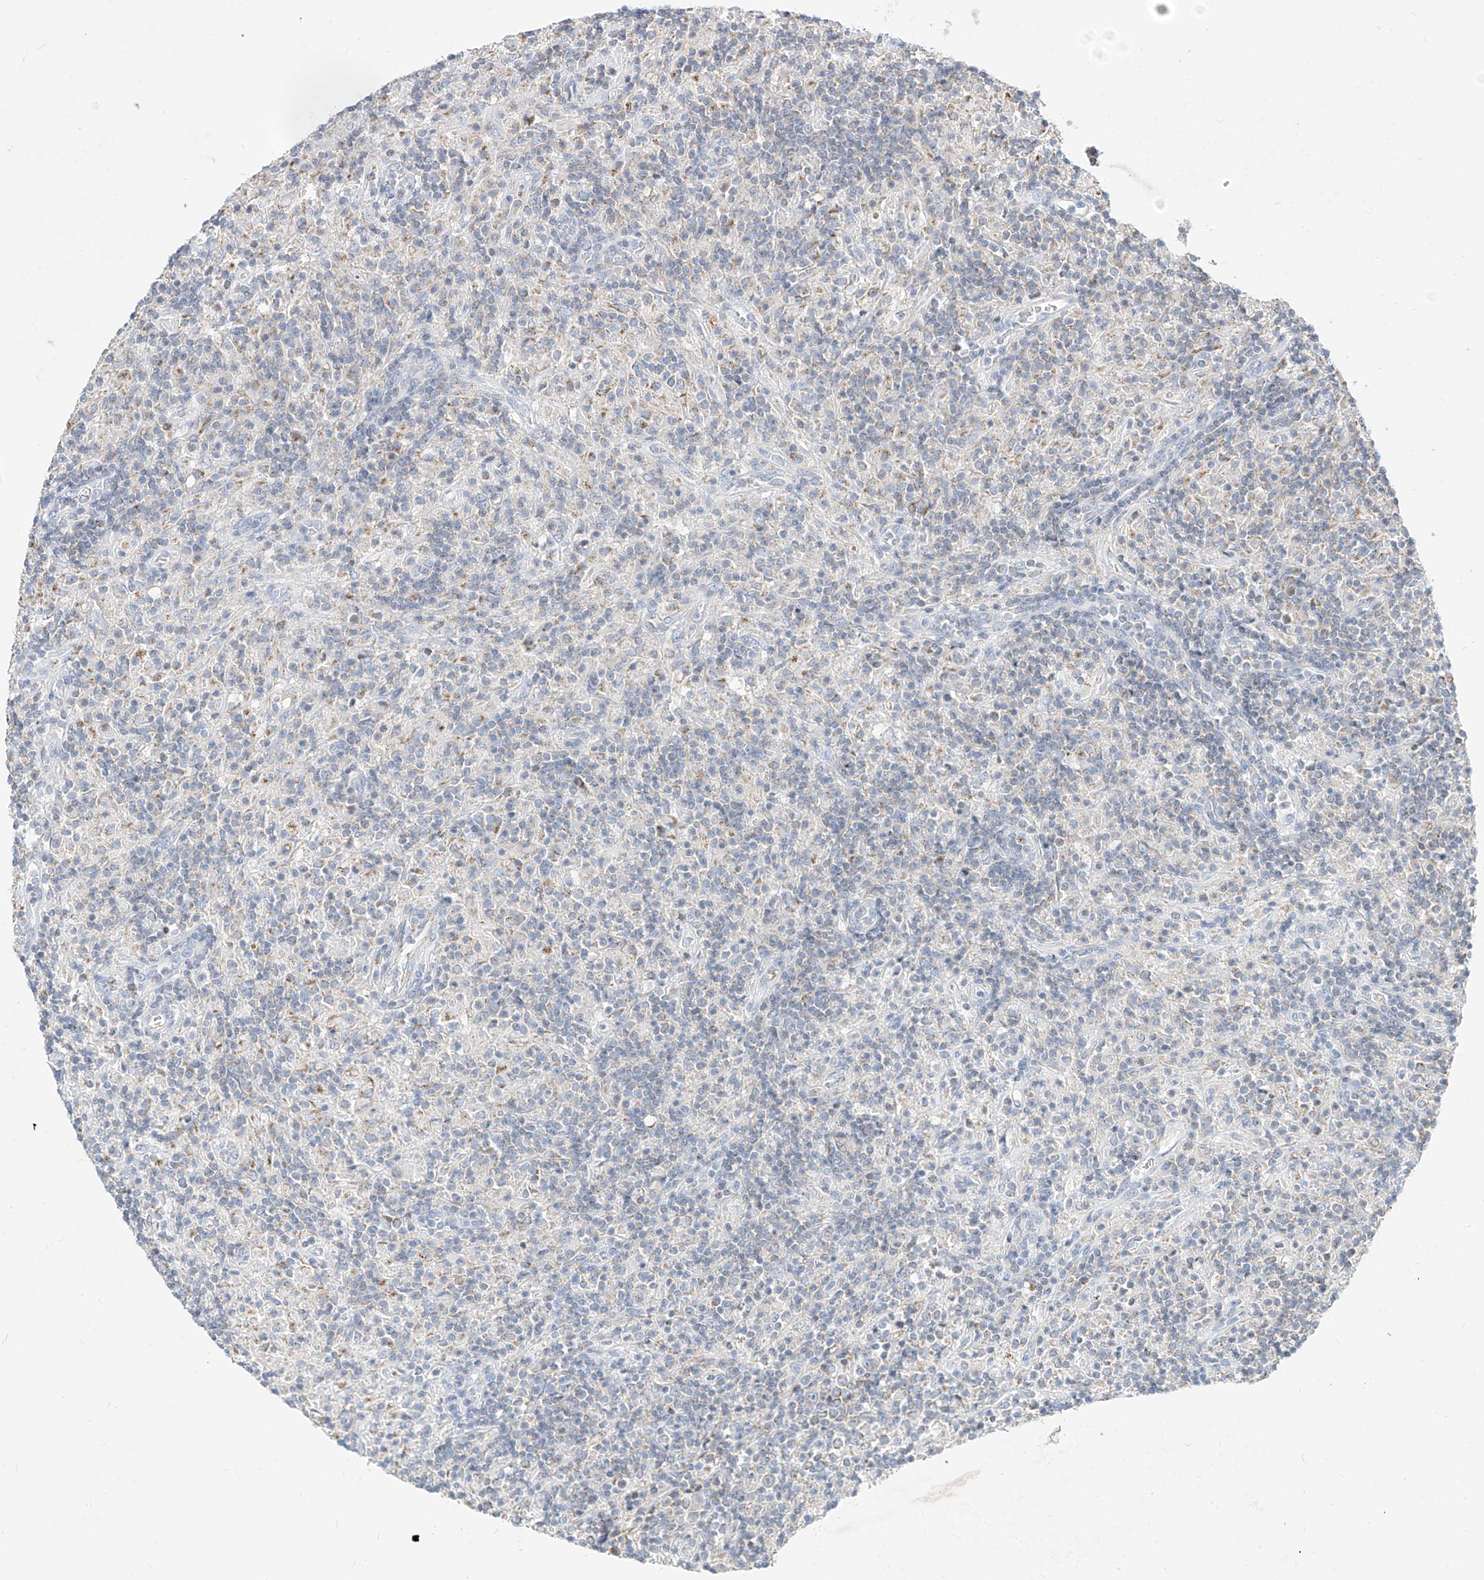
{"staining": {"intensity": "negative", "quantity": "none", "location": "none"}, "tissue": "lymphoma", "cell_type": "Tumor cells", "image_type": "cancer", "snomed": [{"axis": "morphology", "description": "Hodgkin's disease, NOS"}, {"axis": "topography", "description": "Lymph node"}], "caption": "A photomicrograph of lymphoma stained for a protein demonstrates no brown staining in tumor cells.", "gene": "RASA2", "patient": {"sex": "male", "age": 70}}